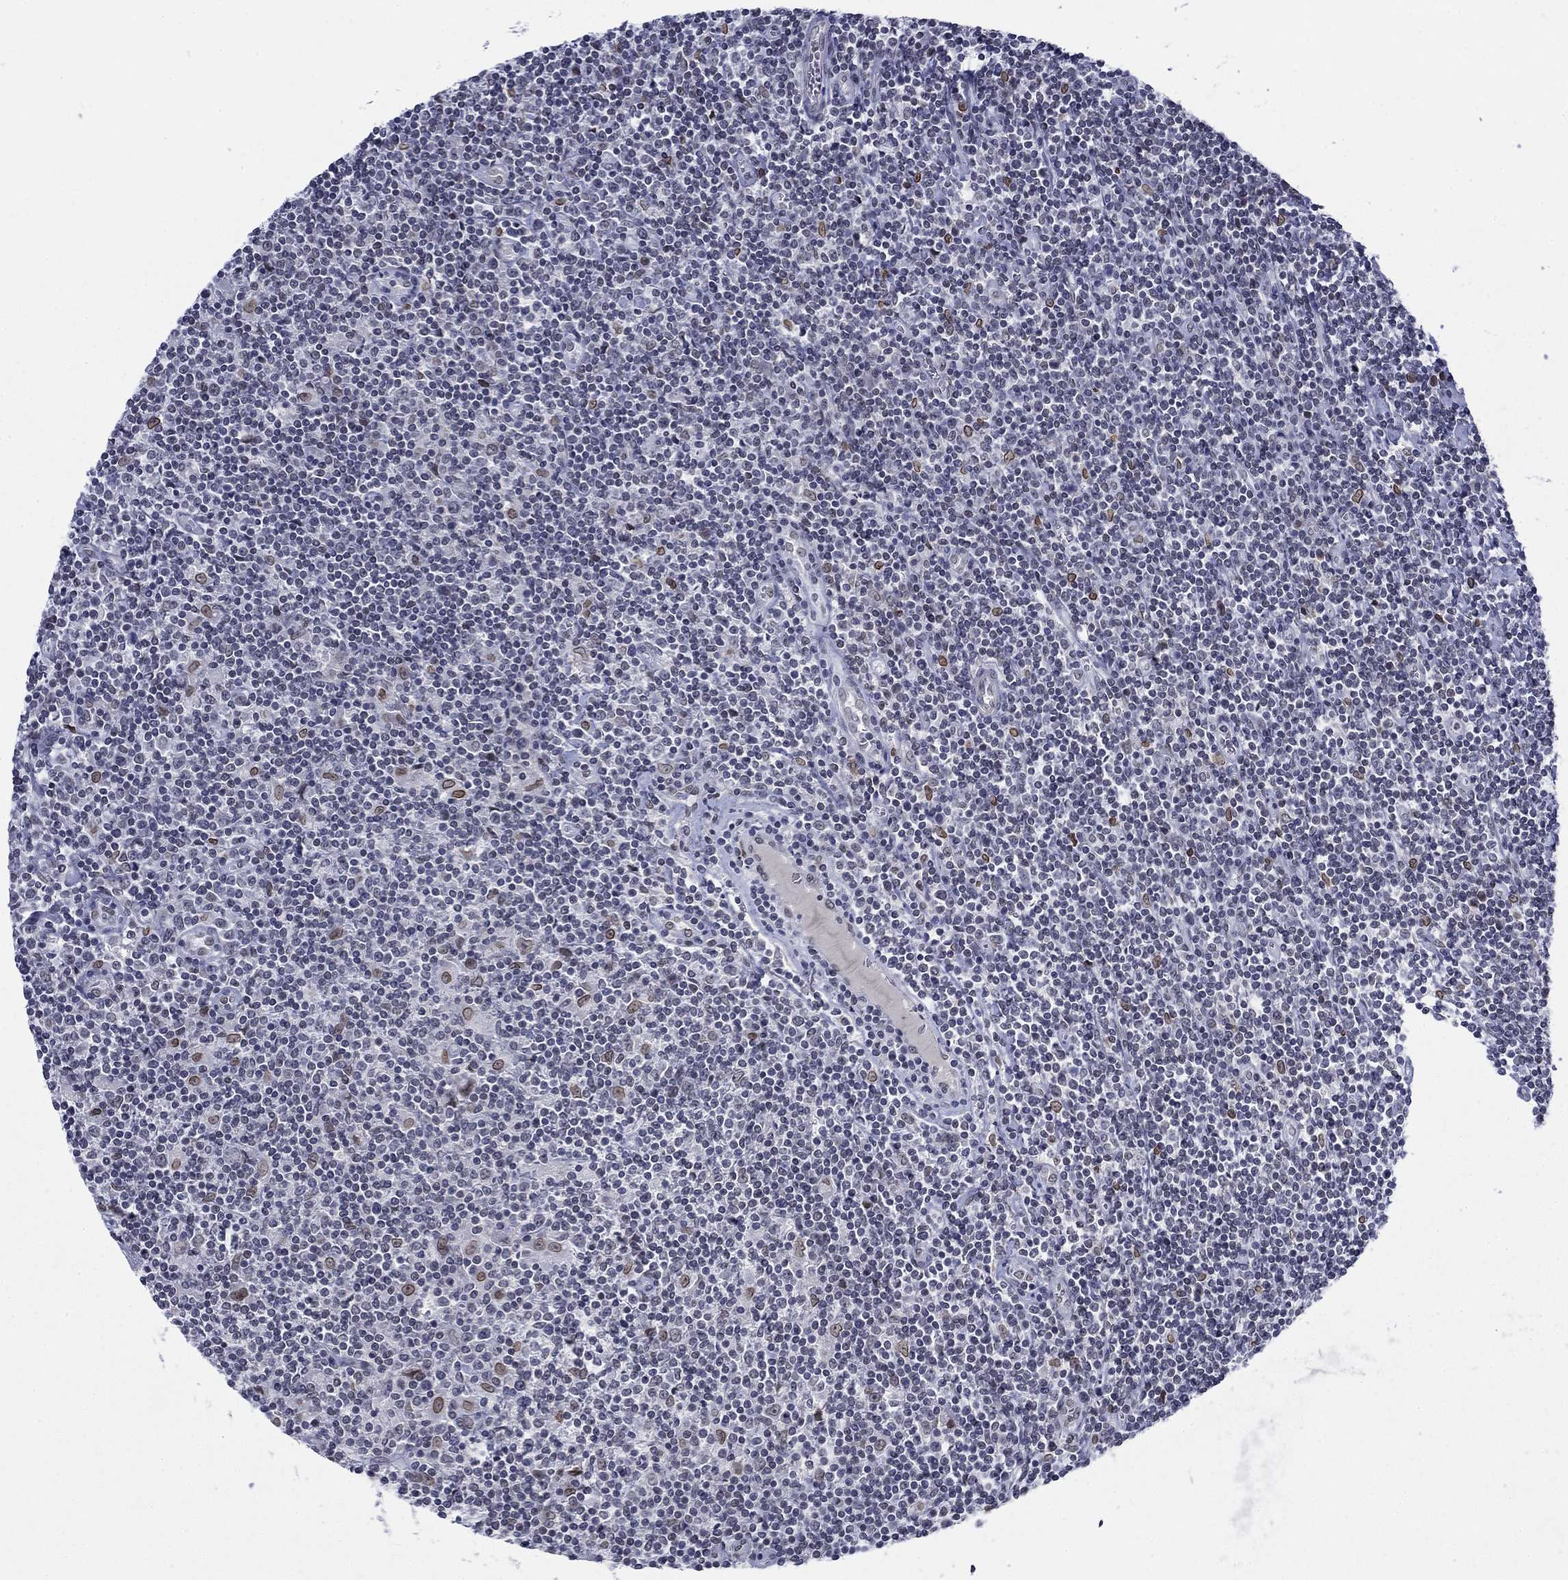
{"staining": {"intensity": "strong", "quantity": "<25%", "location": "cytoplasmic/membranous,nuclear"}, "tissue": "lymphoma", "cell_type": "Tumor cells", "image_type": "cancer", "snomed": [{"axis": "morphology", "description": "Hodgkin's disease, NOS"}, {"axis": "topography", "description": "Lymph node"}], "caption": "Lymphoma stained with a brown dye demonstrates strong cytoplasmic/membranous and nuclear positive expression in about <25% of tumor cells.", "gene": "TOR1AIP1", "patient": {"sex": "male", "age": 40}}